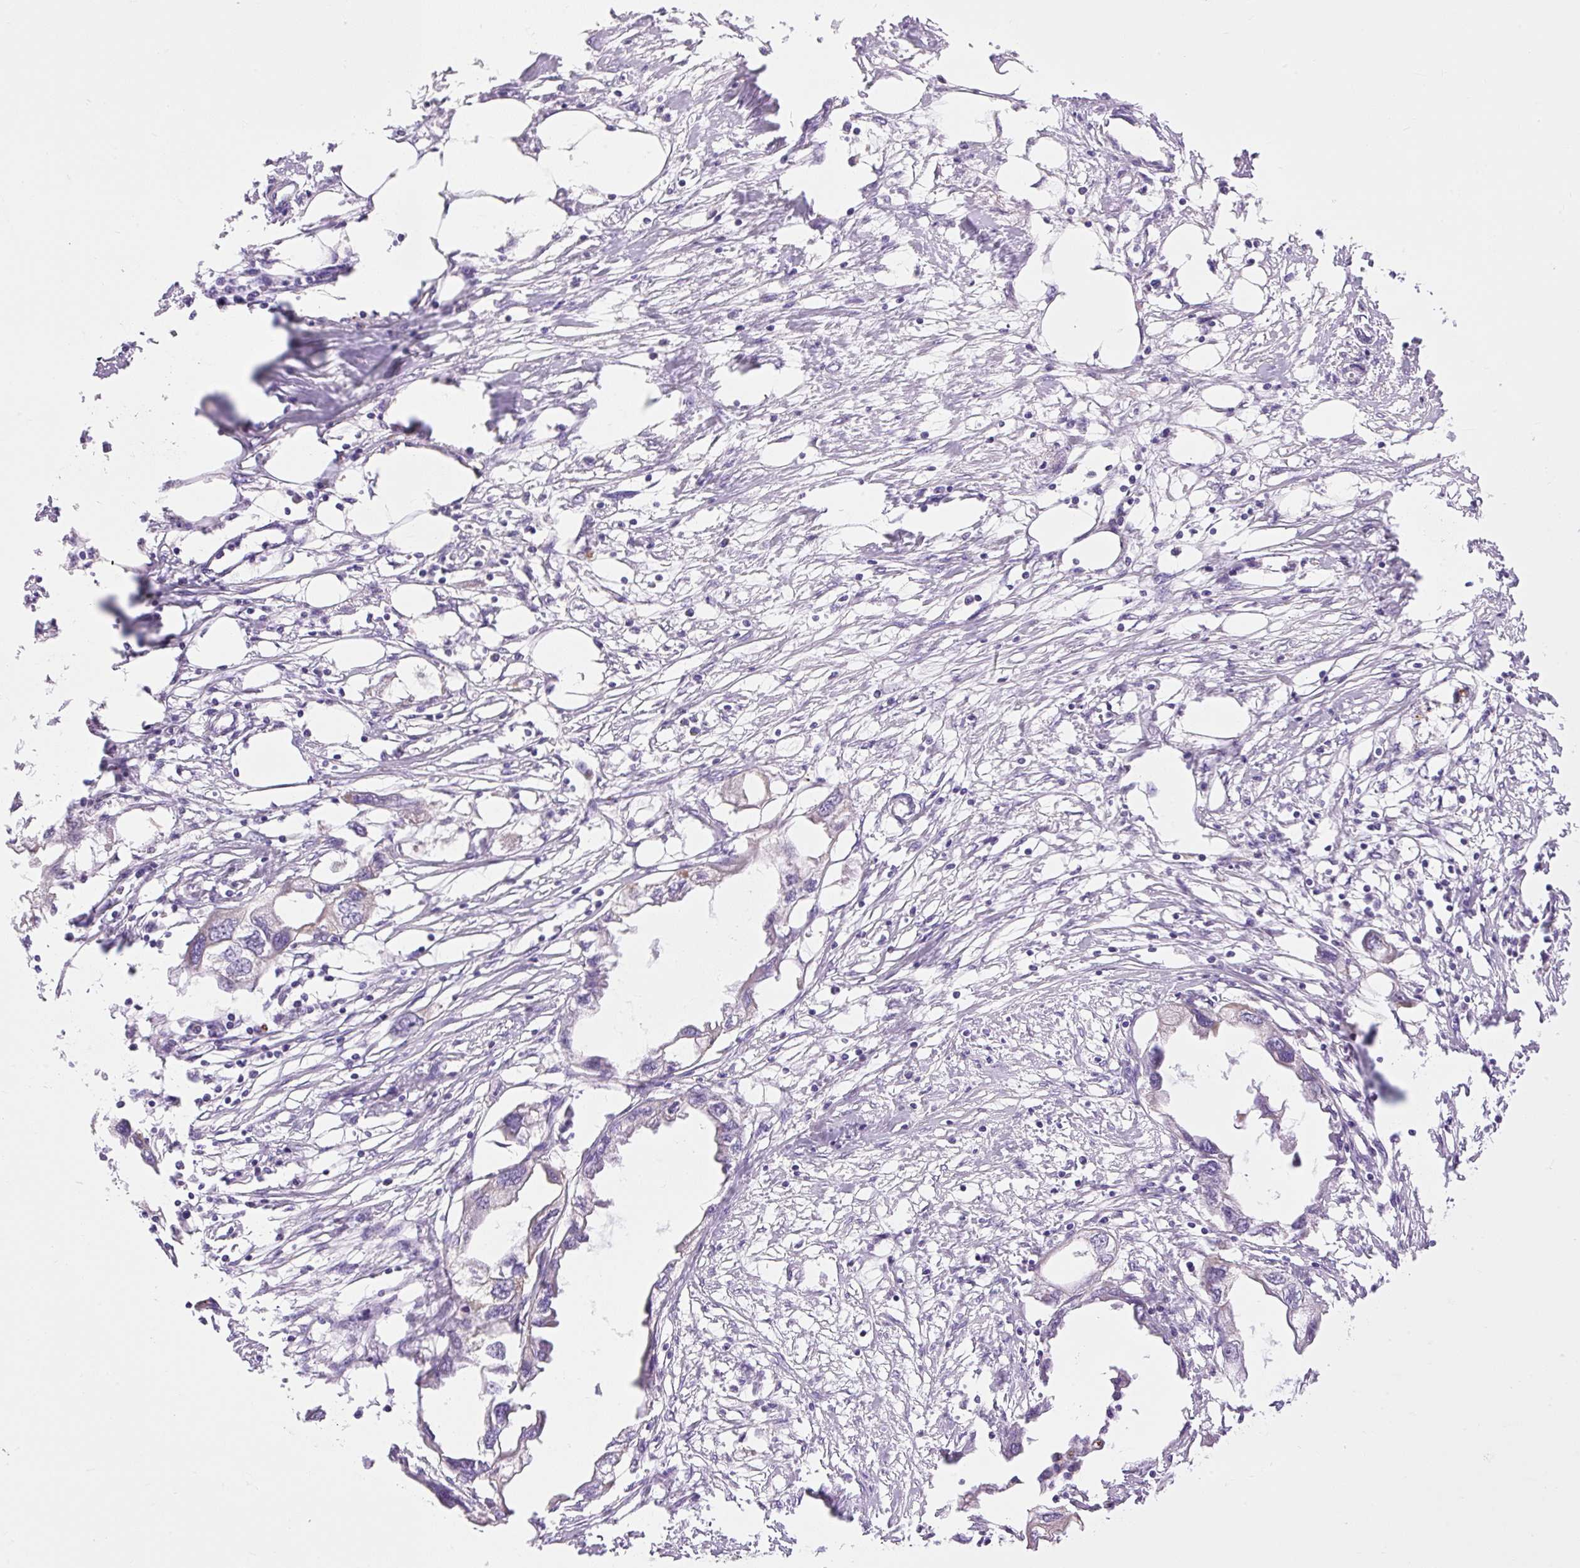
{"staining": {"intensity": "negative", "quantity": "none", "location": "none"}, "tissue": "endometrial cancer", "cell_type": "Tumor cells", "image_type": "cancer", "snomed": [{"axis": "morphology", "description": "Adenocarcinoma, NOS"}, {"axis": "morphology", "description": "Adenocarcinoma, metastatic, NOS"}, {"axis": "topography", "description": "Adipose tissue"}, {"axis": "topography", "description": "Endometrium"}], "caption": "Human metastatic adenocarcinoma (endometrial) stained for a protein using IHC demonstrates no staining in tumor cells.", "gene": "RNASE10", "patient": {"sex": "female", "age": 67}}